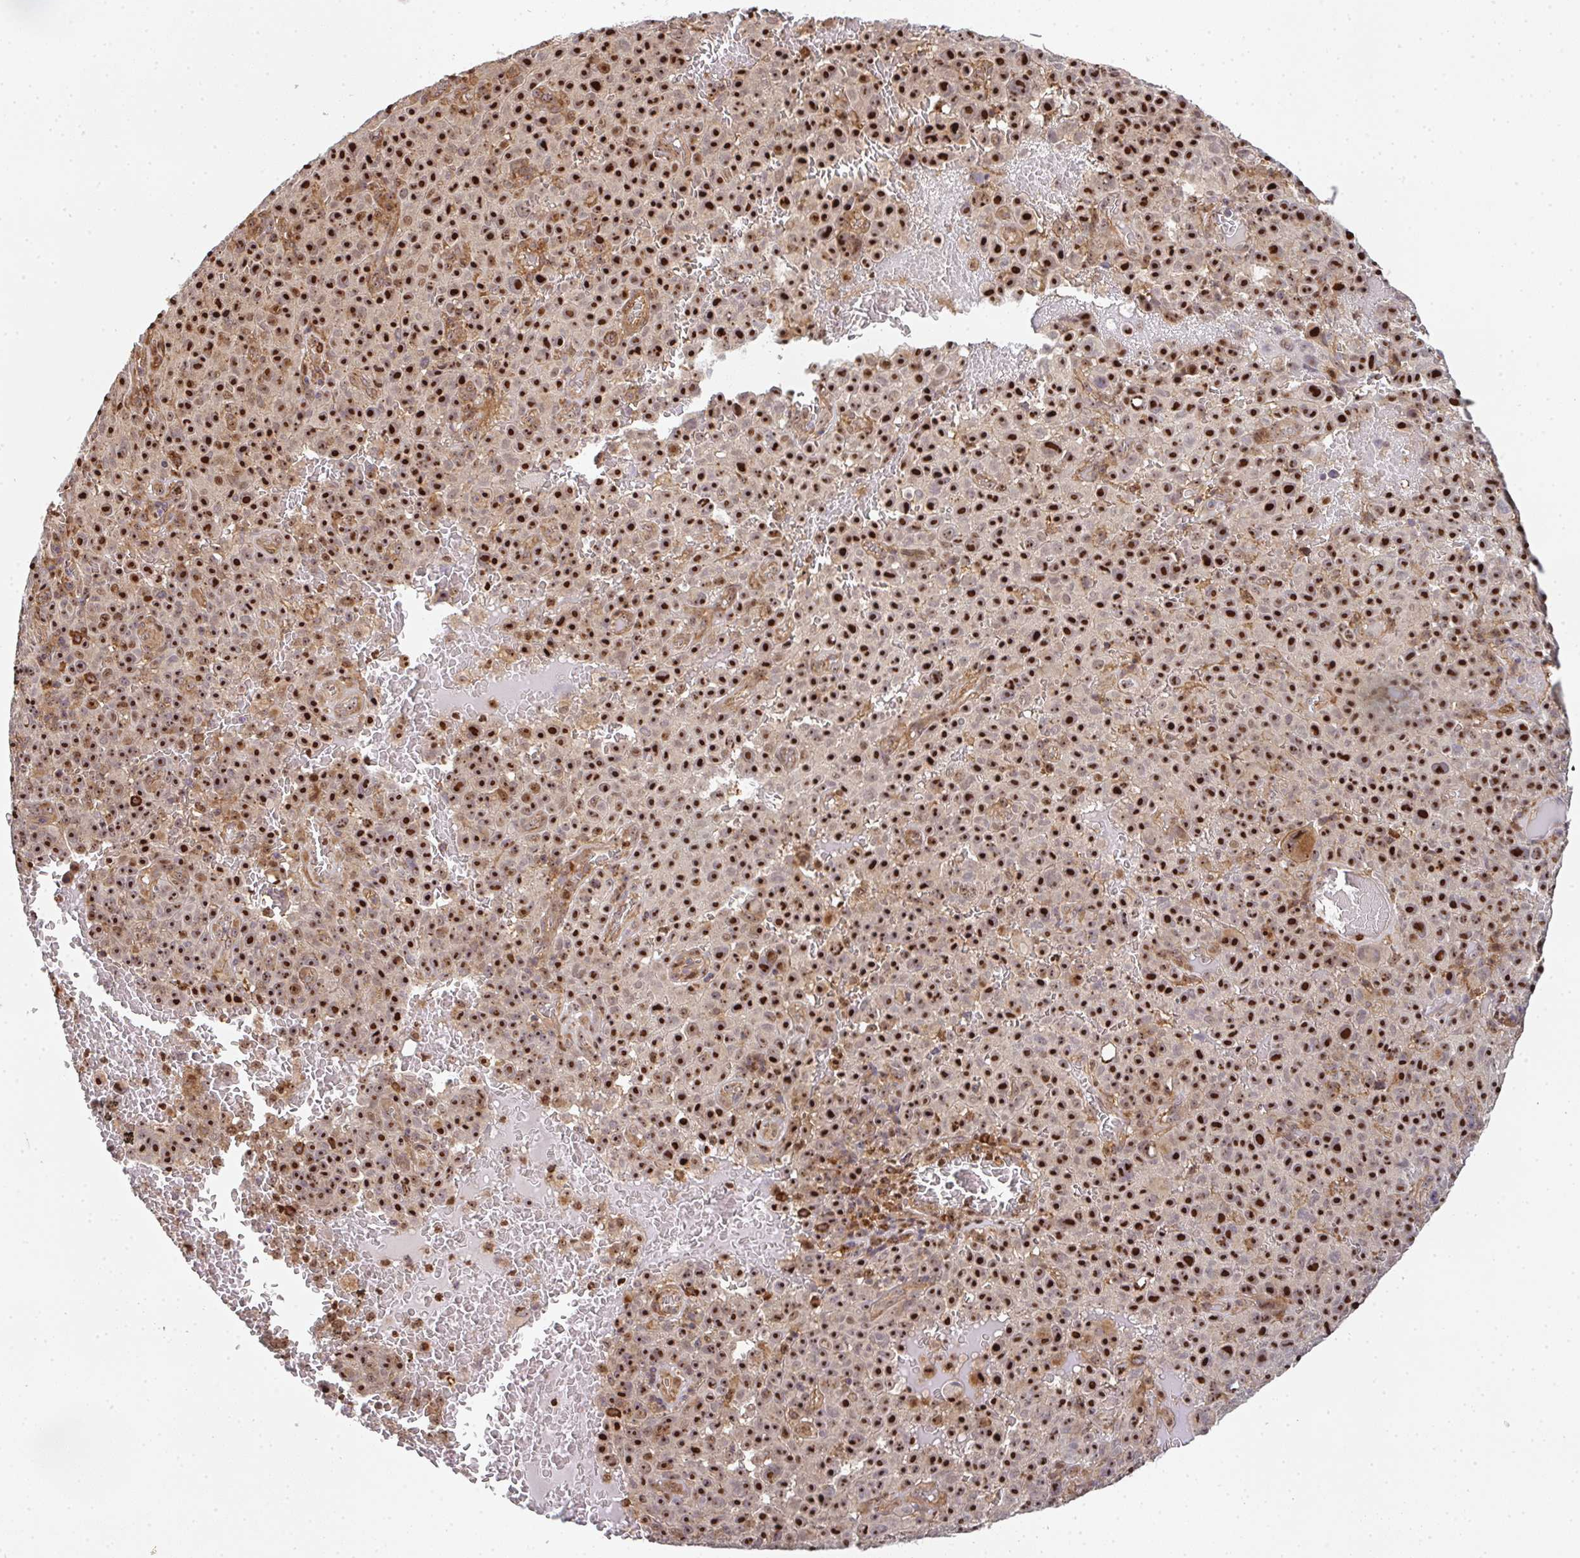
{"staining": {"intensity": "strong", "quantity": ">75%", "location": "cytoplasmic/membranous,nuclear"}, "tissue": "melanoma", "cell_type": "Tumor cells", "image_type": "cancer", "snomed": [{"axis": "morphology", "description": "Malignant melanoma, NOS"}, {"axis": "topography", "description": "Skin"}], "caption": "This is an image of IHC staining of melanoma, which shows strong expression in the cytoplasmic/membranous and nuclear of tumor cells.", "gene": "SIMC1", "patient": {"sex": "female", "age": 82}}